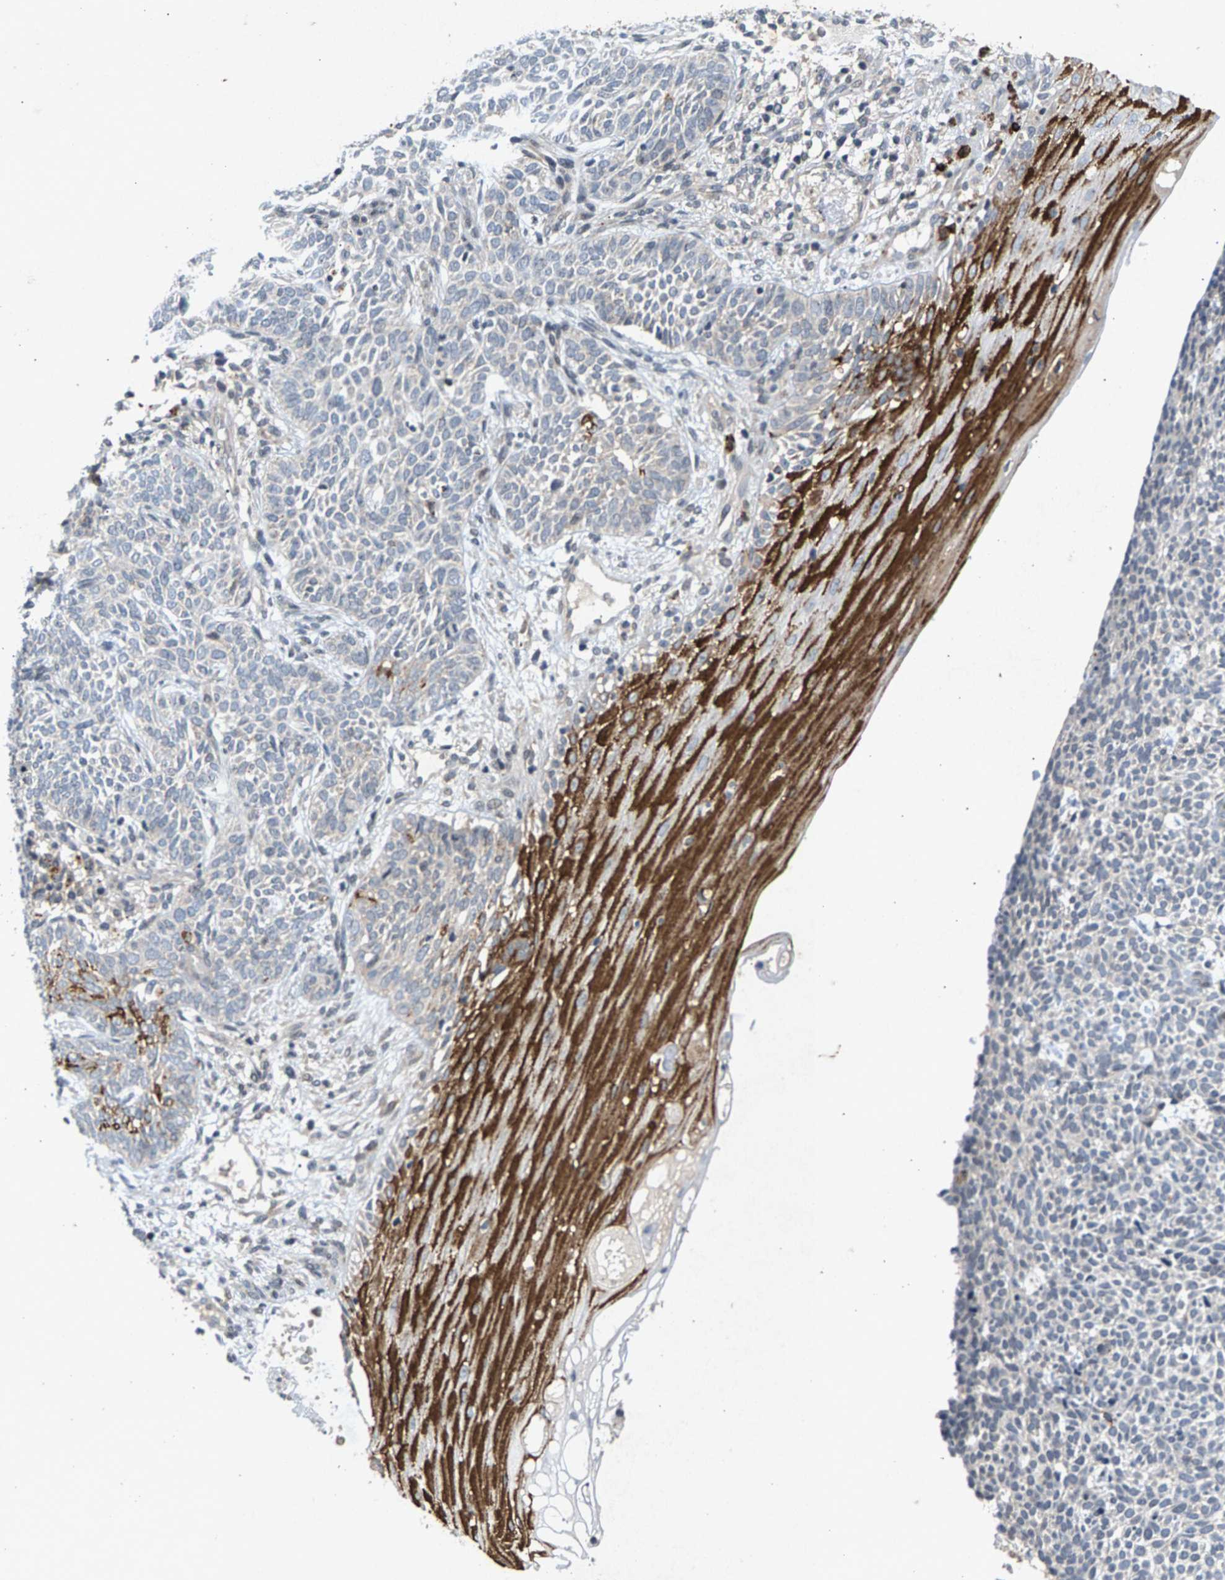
{"staining": {"intensity": "negative", "quantity": "none", "location": "none"}, "tissue": "skin cancer", "cell_type": "Tumor cells", "image_type": "cancer", "snomed": [{"axis": "morphology", "description": "Basal cell carcinoma"}, {"axis": "topography", "description": "Skin"}], "caption": "The micrograph reveals no significant positivity in tumor cells of skin cancer. Nuclei are stained in blue.", "gene": "ZPR1", "patient": {"sex": "male", "age": 87}}